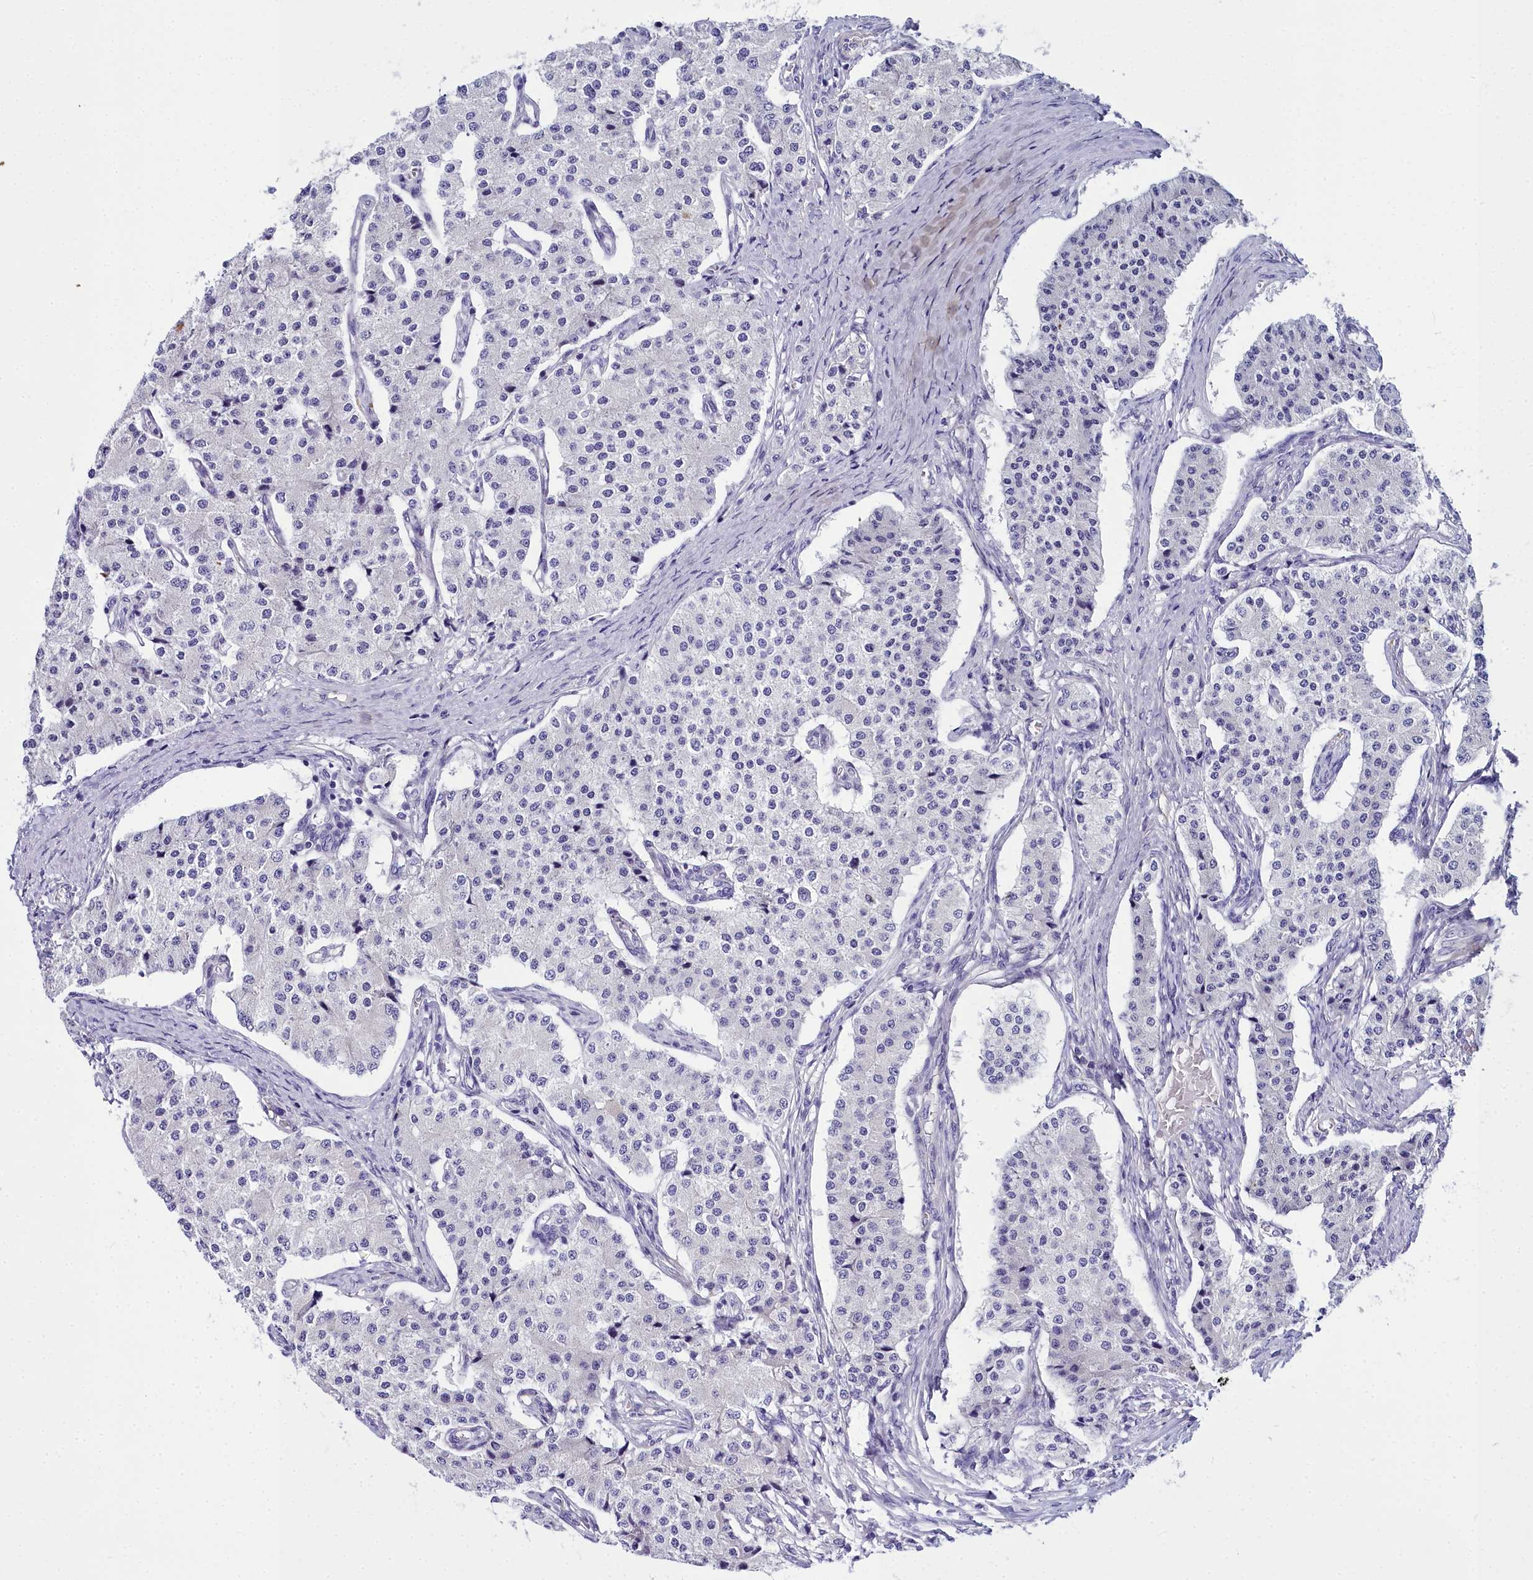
{"staining": {"intensity": "negative", "quantity": "none", "location": "none"}, "tissue": "carcinoid", "cell_type": "Tumor cells", "image_type": "cancer", "snomed": [{"axis": "morphology", "description": "Carcinoid, malignant, NOS"}, {"axis": "topography", "description": "Colon"}], "caption": "Protein analysis of carcinoid shows no significant positivity in tumor cells.", "gene": "TIMM22", "patient": {"sex": "female", "age": 52}}